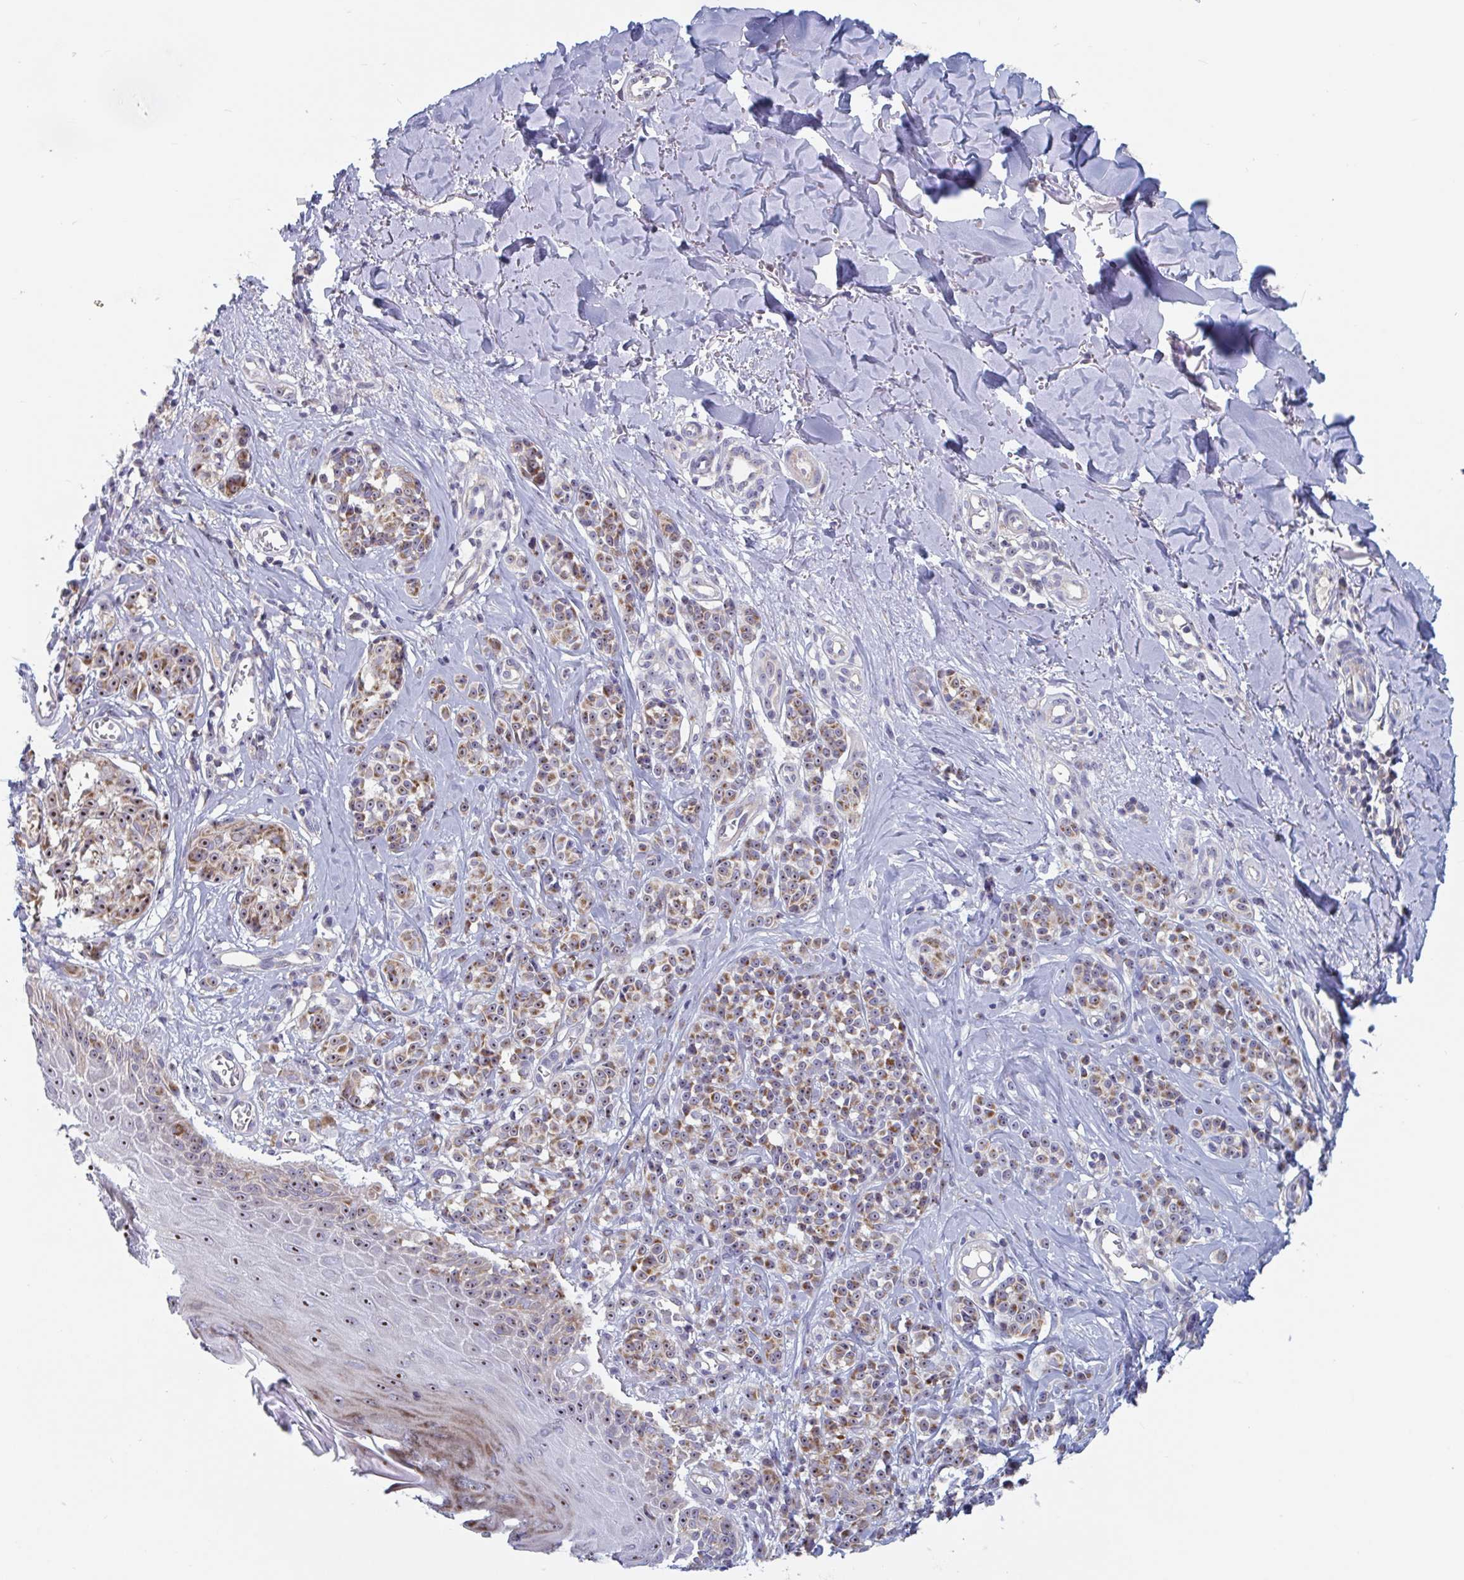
{"staining": {"intensity": "moderate", "quantity": ">75%", "location": "cytoplasmic/membranous,nuclear"}, "tissue": "melanoma", "cell_type": "Tumor cells", "image_type": "cancer", "snomed": [{"axis": "morphology", "description": "Malignant melanoma, NOS"}, {"axis": "topography", "description": "Skin"}], "caption": "Approximately >75% of tumor cells in melanoma show moderate cytoplasmic/membranous and nuclear protein positivity as visualized by brown immunohistochemical staining.", "gene": "MRPL53", "patient": {"sex": "male", "age": 74}}